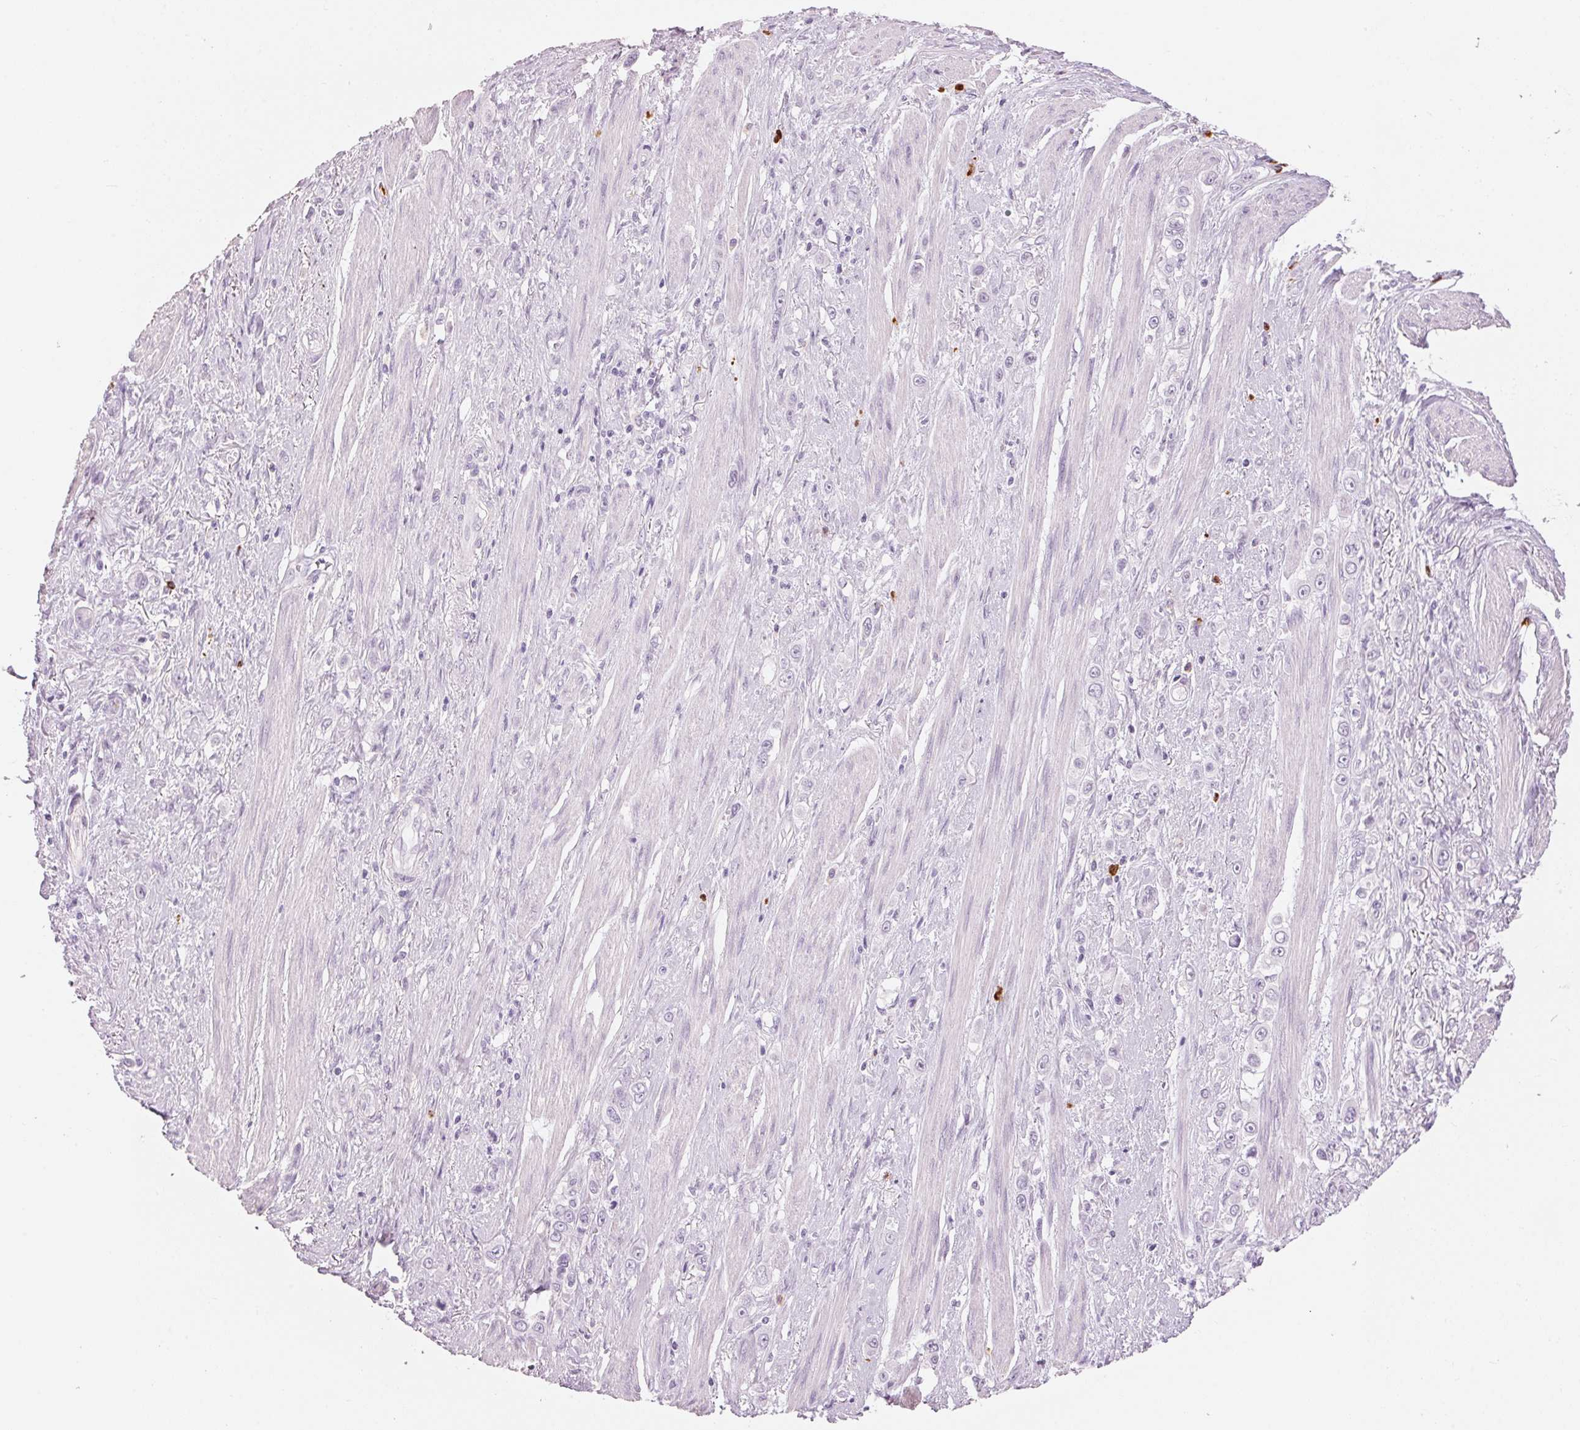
{"staining": {"intensity": "negative", "quantity": "none", "location": "none"}, "tissue": "stomach cancer", "cell_type": "Tumor cells", "image_type": "cancer", "snomed": [{"axis": "morphology", "description": "Adenocarcinoma, NOS"}, {"axis": "topography", "description": "Stomach, upper"}], "caption": "A histopathology image of human stomach cancer (adenocarcinoma) is negative for staining in tumor cells.", "gene": "KLK7", "patient": {"sex": "male", "age": 75}}